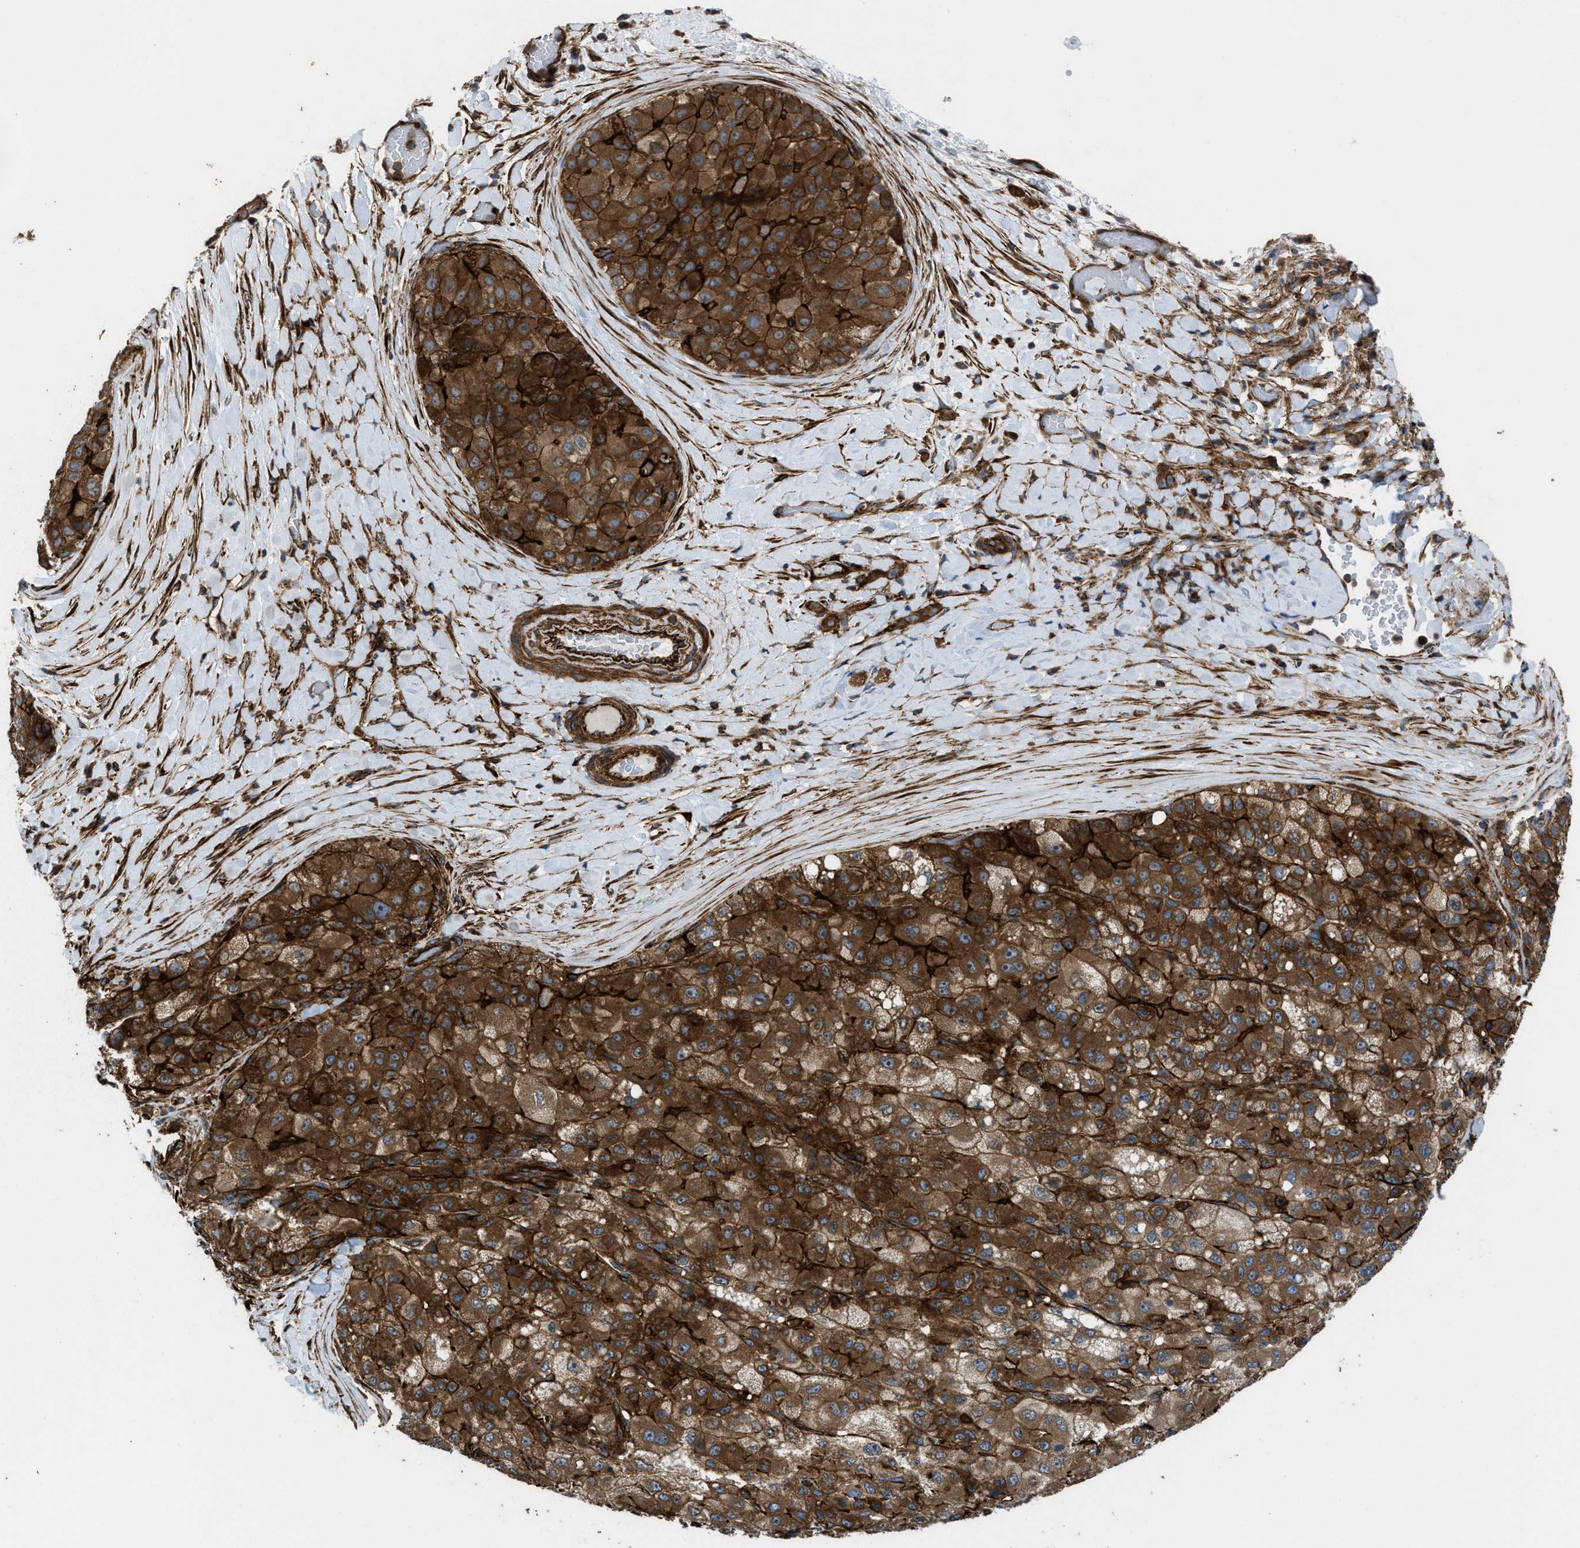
{"staining": {"intensity": "strong", "quantity": ">75%", "location": "cytoplasmic/membranous"}, "tissue": "liver cancer", "cell_type": "Tumor cells", "image_type": "cancer", "snomed": [{"axis": "morphology", "description": "Carcinoma, Hepatocellular, NOS"}, {"axis": "topography", "description": "Liver"}], "caption": "This image displays immunohistochemistry staining of human liver cancer (hepatocellular carcinoma), with high strong cytoplasmic/membranous positivity in approximately >75% of tumor cells.", "gene": "EGLN1", "patient": {"sex": "male", "age": 80}}